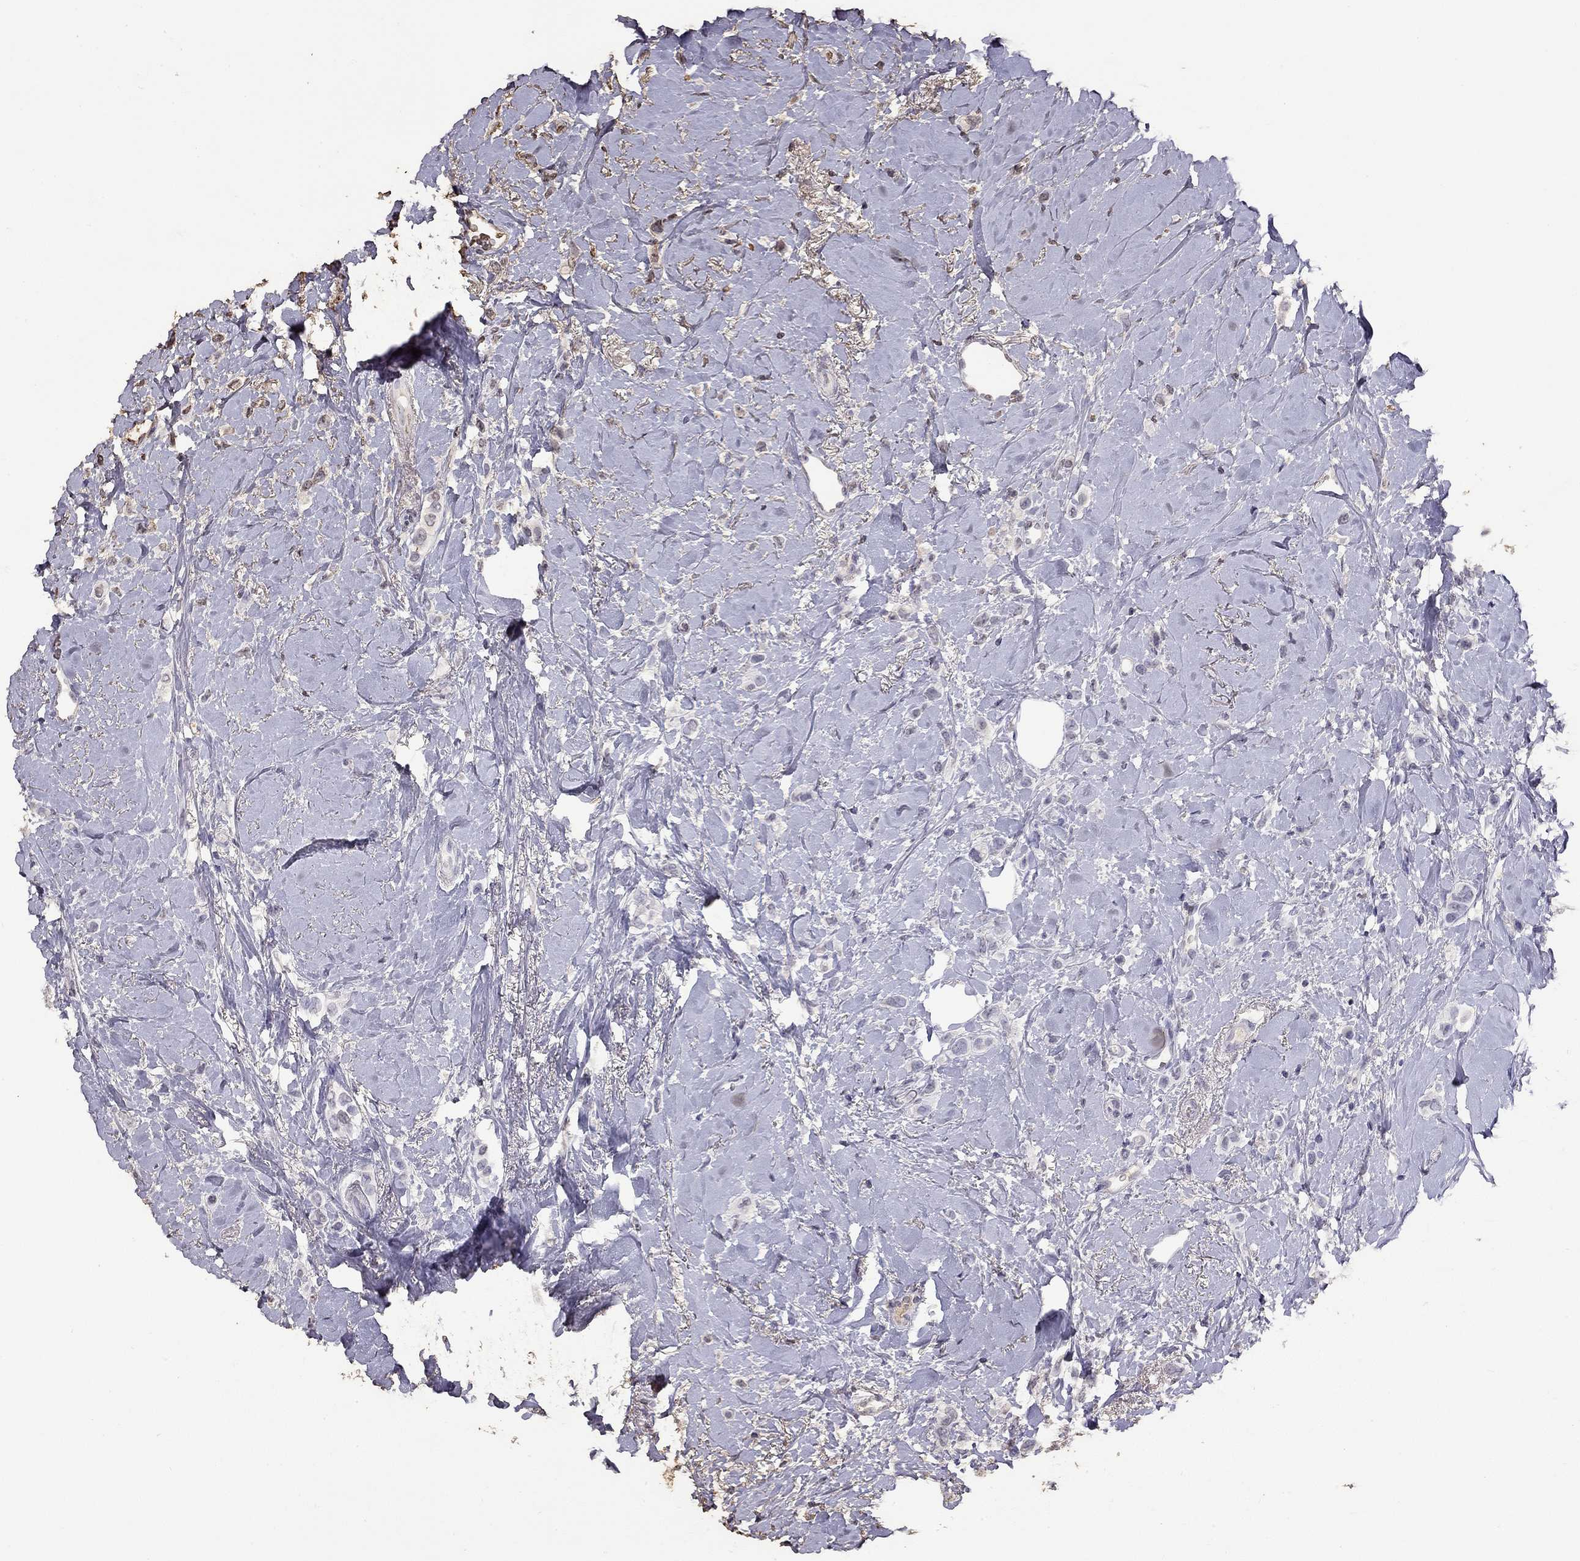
{"staining": {"intensity": "negative", "quantity": "none", "location": "none"}, "tissue": "breast cancer", "cell_type": "Tumor cells", "image_type": "cancer", "snomed": [{"axis": "morphology", "description": "Lobular carcinoma"}, {"axis": "topography", "description": "Breast"}], "caption": "Photomicrograph shows no significant protein staining in tumor cells of lobular carcinoma (breast).", "gene": "SUN3", "patient": {"sex": "female", "age": 66}}